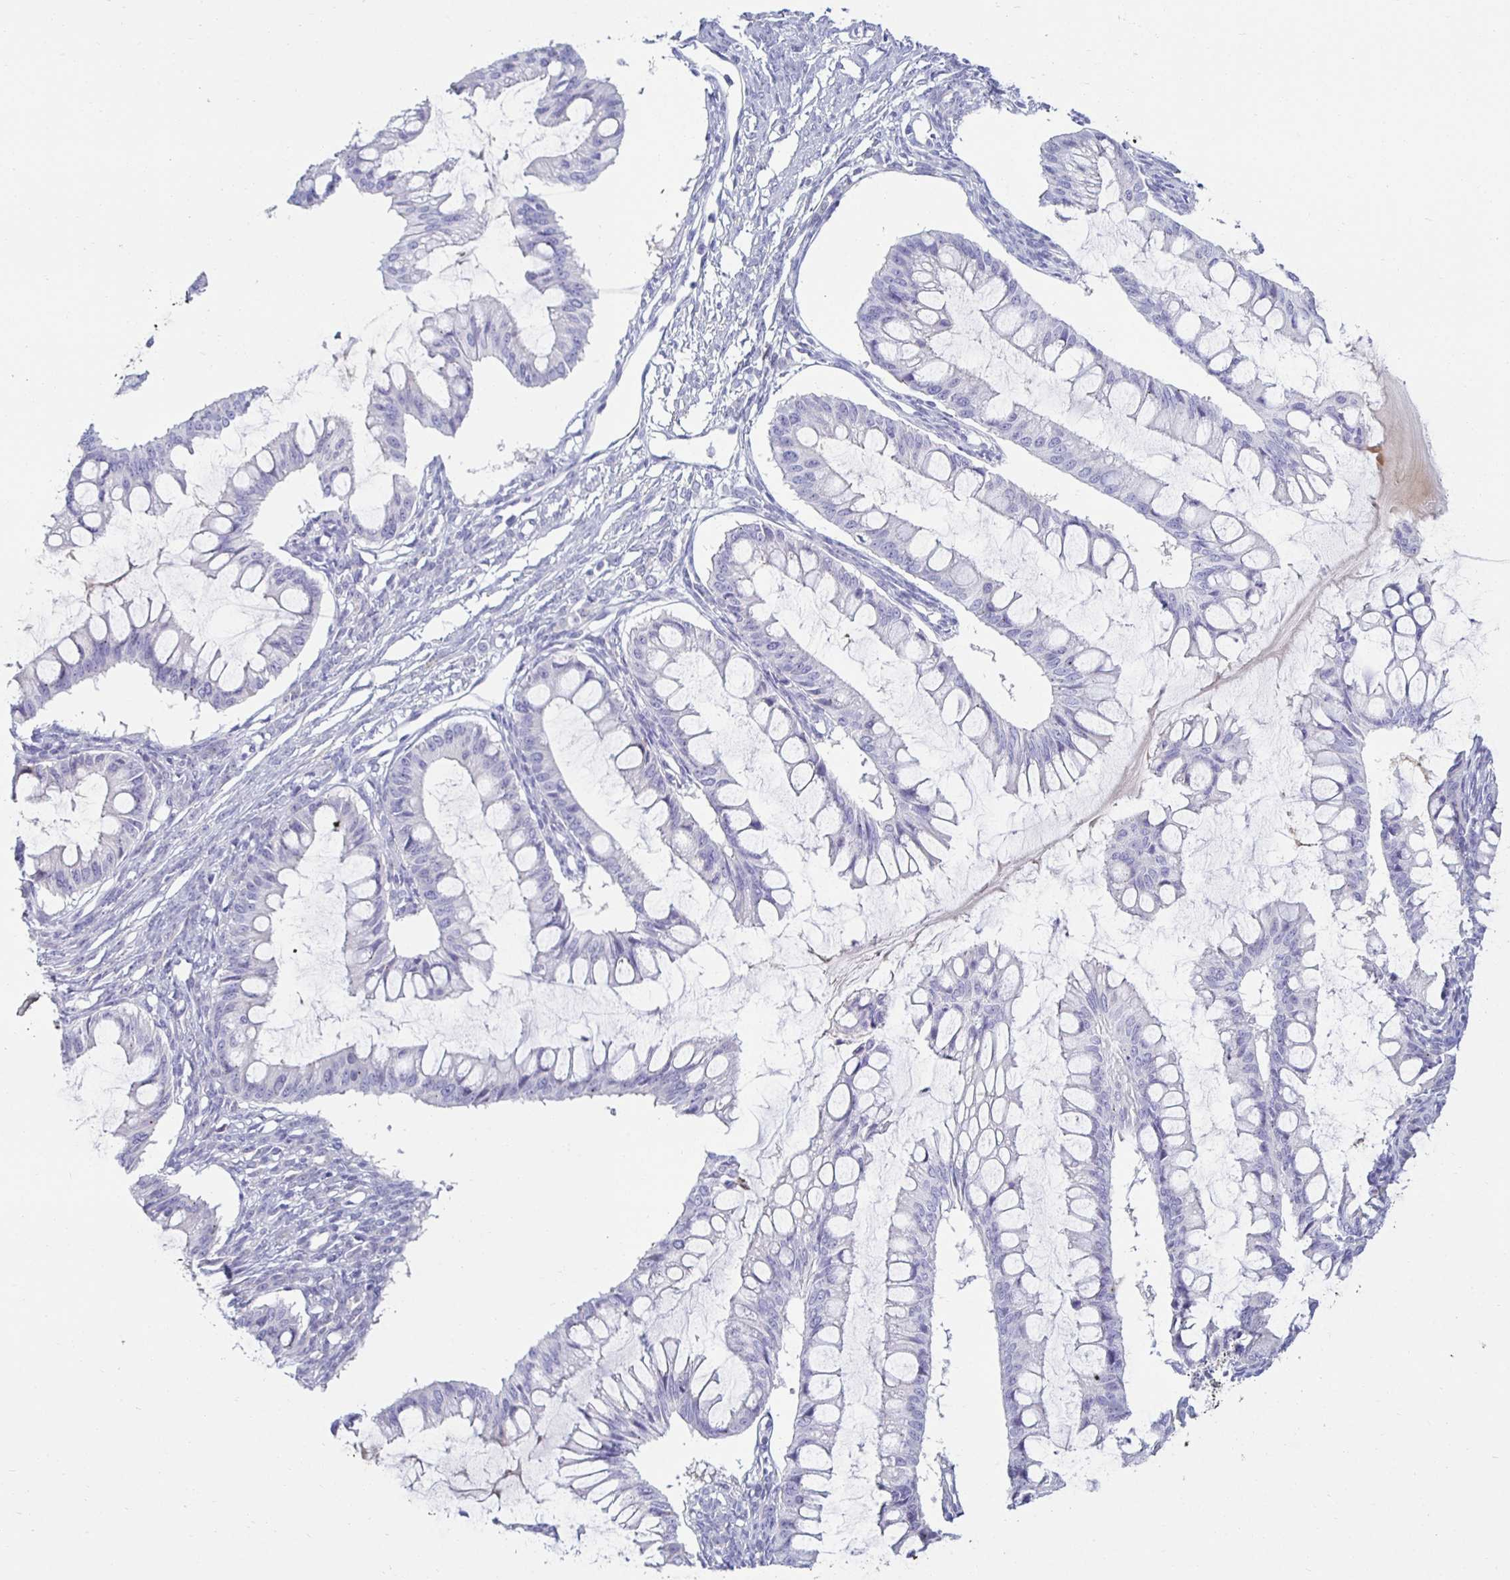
{"staining": {"intensity": "negative", "quantity": "none", "location": "none"}, "tissue": "ovarian cancer", "cell_type": "Tumor cells", "image_type": "cancer", "snomed": [{"axis": "morphology", "description": "Cystadenocarcinoma, mucinous, NOS"}, {"axis": "topography", "description": "Ovary"}], "caption": "Photomicrograph shows no protein expression in tumor cells of ovarian cancer tissue.", "gene": "MON2", "patient": {"sex": "female", "age": 73}}